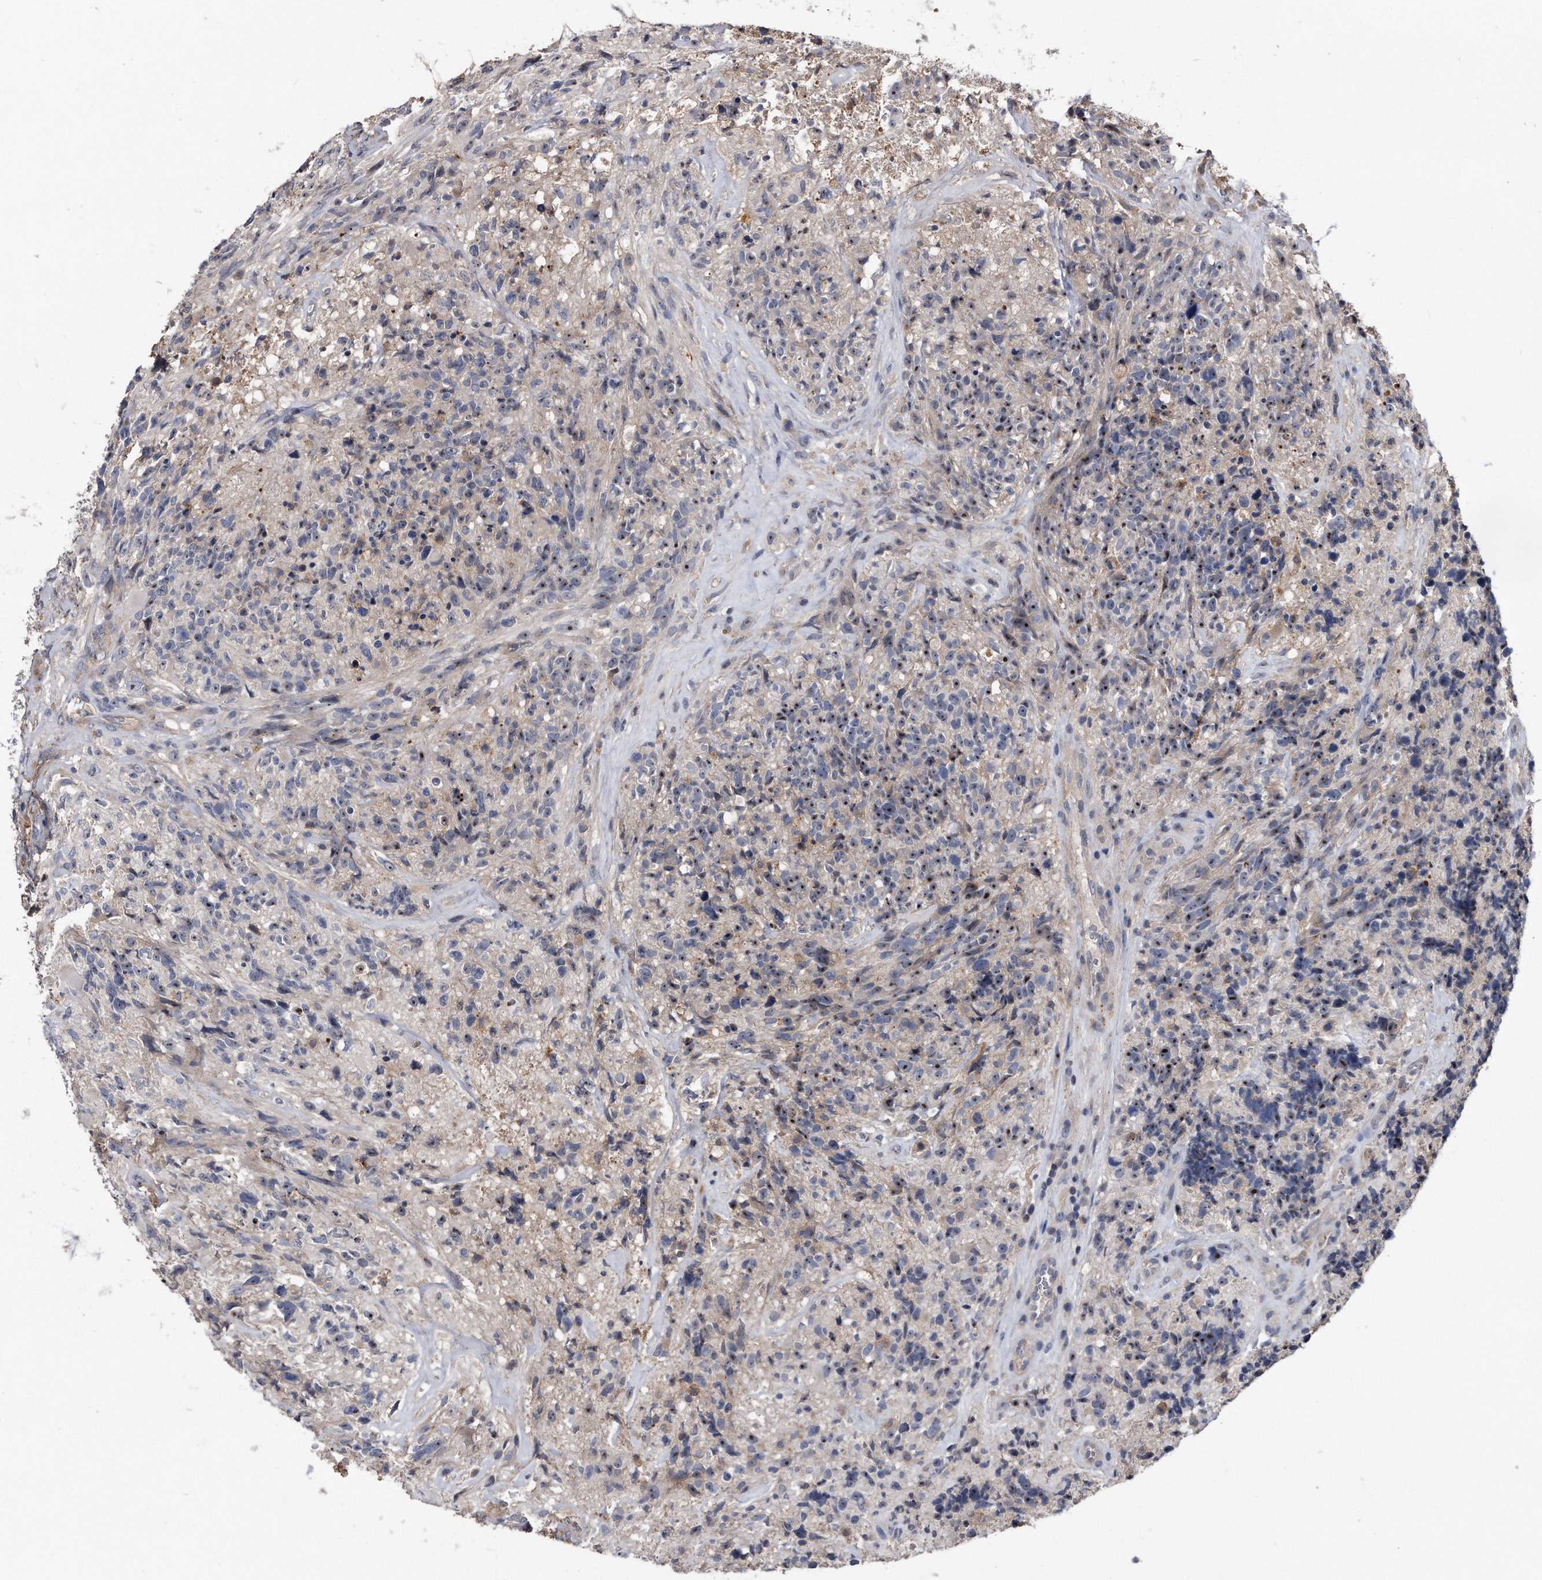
{"staining": {"intensity": "moderate", "quantity": "25%-75%", "location": "nuclear"}, "tissue": "glioma", "cell_type": "Tumor cells", "image_type": "cancer", "snomed": [{"axis": "morphology", "description": "Glioma, malignant, High grade"}, {"axis": "topography", "description": "Brain"}], "caption": "Brown immunohistochemical staining in malignant glioma (high-grade) demonstrates moderate nuclear expression in approximately 25%-75% of tumor cells.", "gene": "KCND3", "patient": {"sex": "male", "age": 69}}